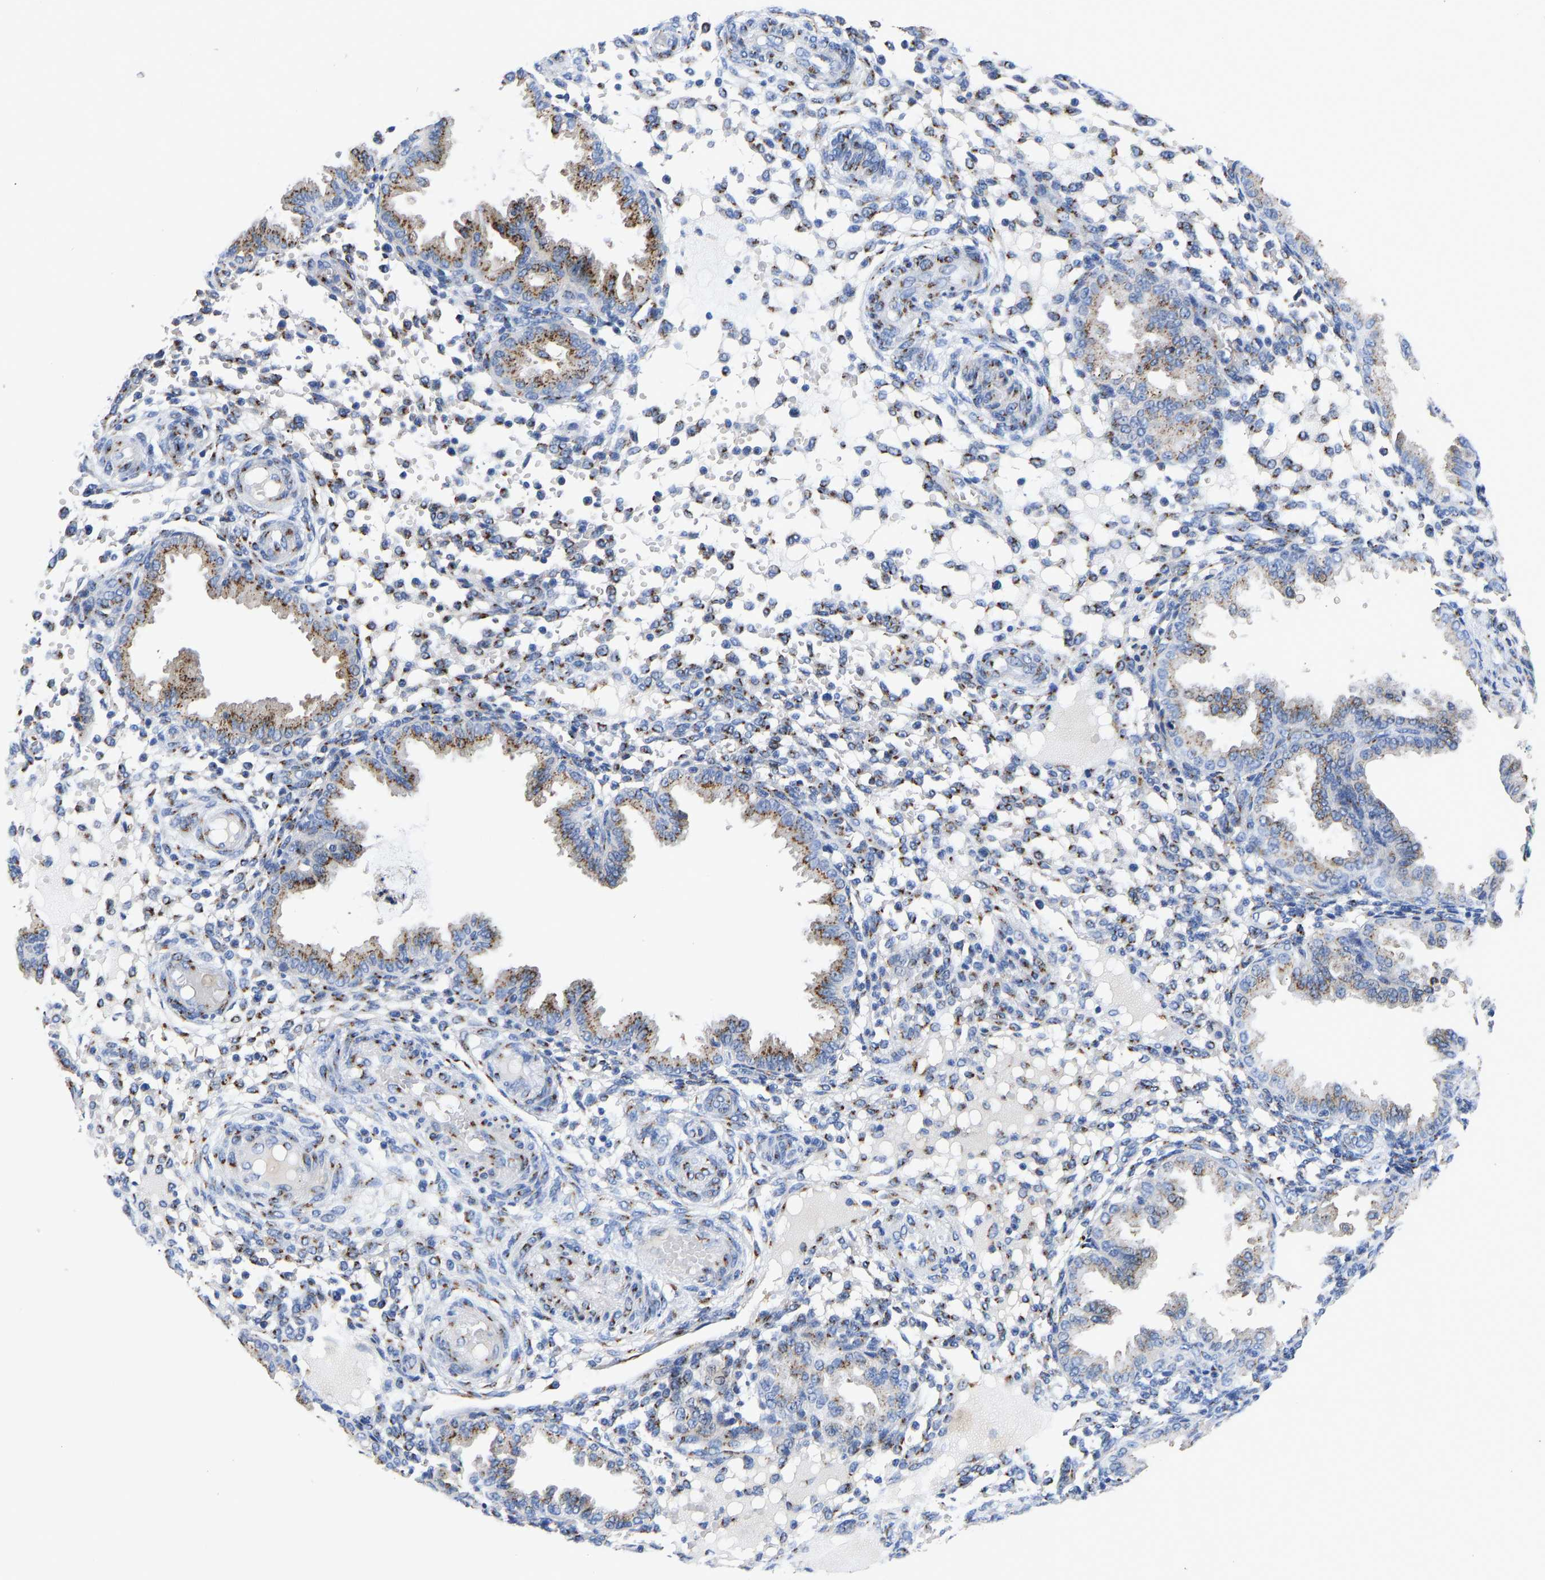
{"staining": {"intensity": "moderate", "quantity": "25%-75%", "location": "cytoplasmic/membranous"}, "tissue": "endometrium", "cell_type": "Cells in endometrial stroma", "image_type": "normal", "snomed": [{"axis": "morphology", "description": "Normal tissue, NOS"}, {"axis": "topography", "description": "Endometrium"}], "caption": "Cells in endometrial stroma demonstrate medium levels of moderate cytoplasmic/membranous staining in approximately 25%-75% of cells in unremarkable human endometrium. (DAB (3,3'-diaminobenzidine) IHC, brown staining for protein, blue staining for nuclei).", "gene": "TMEM87A", "patient": {"sex": "female", "age": 33}}